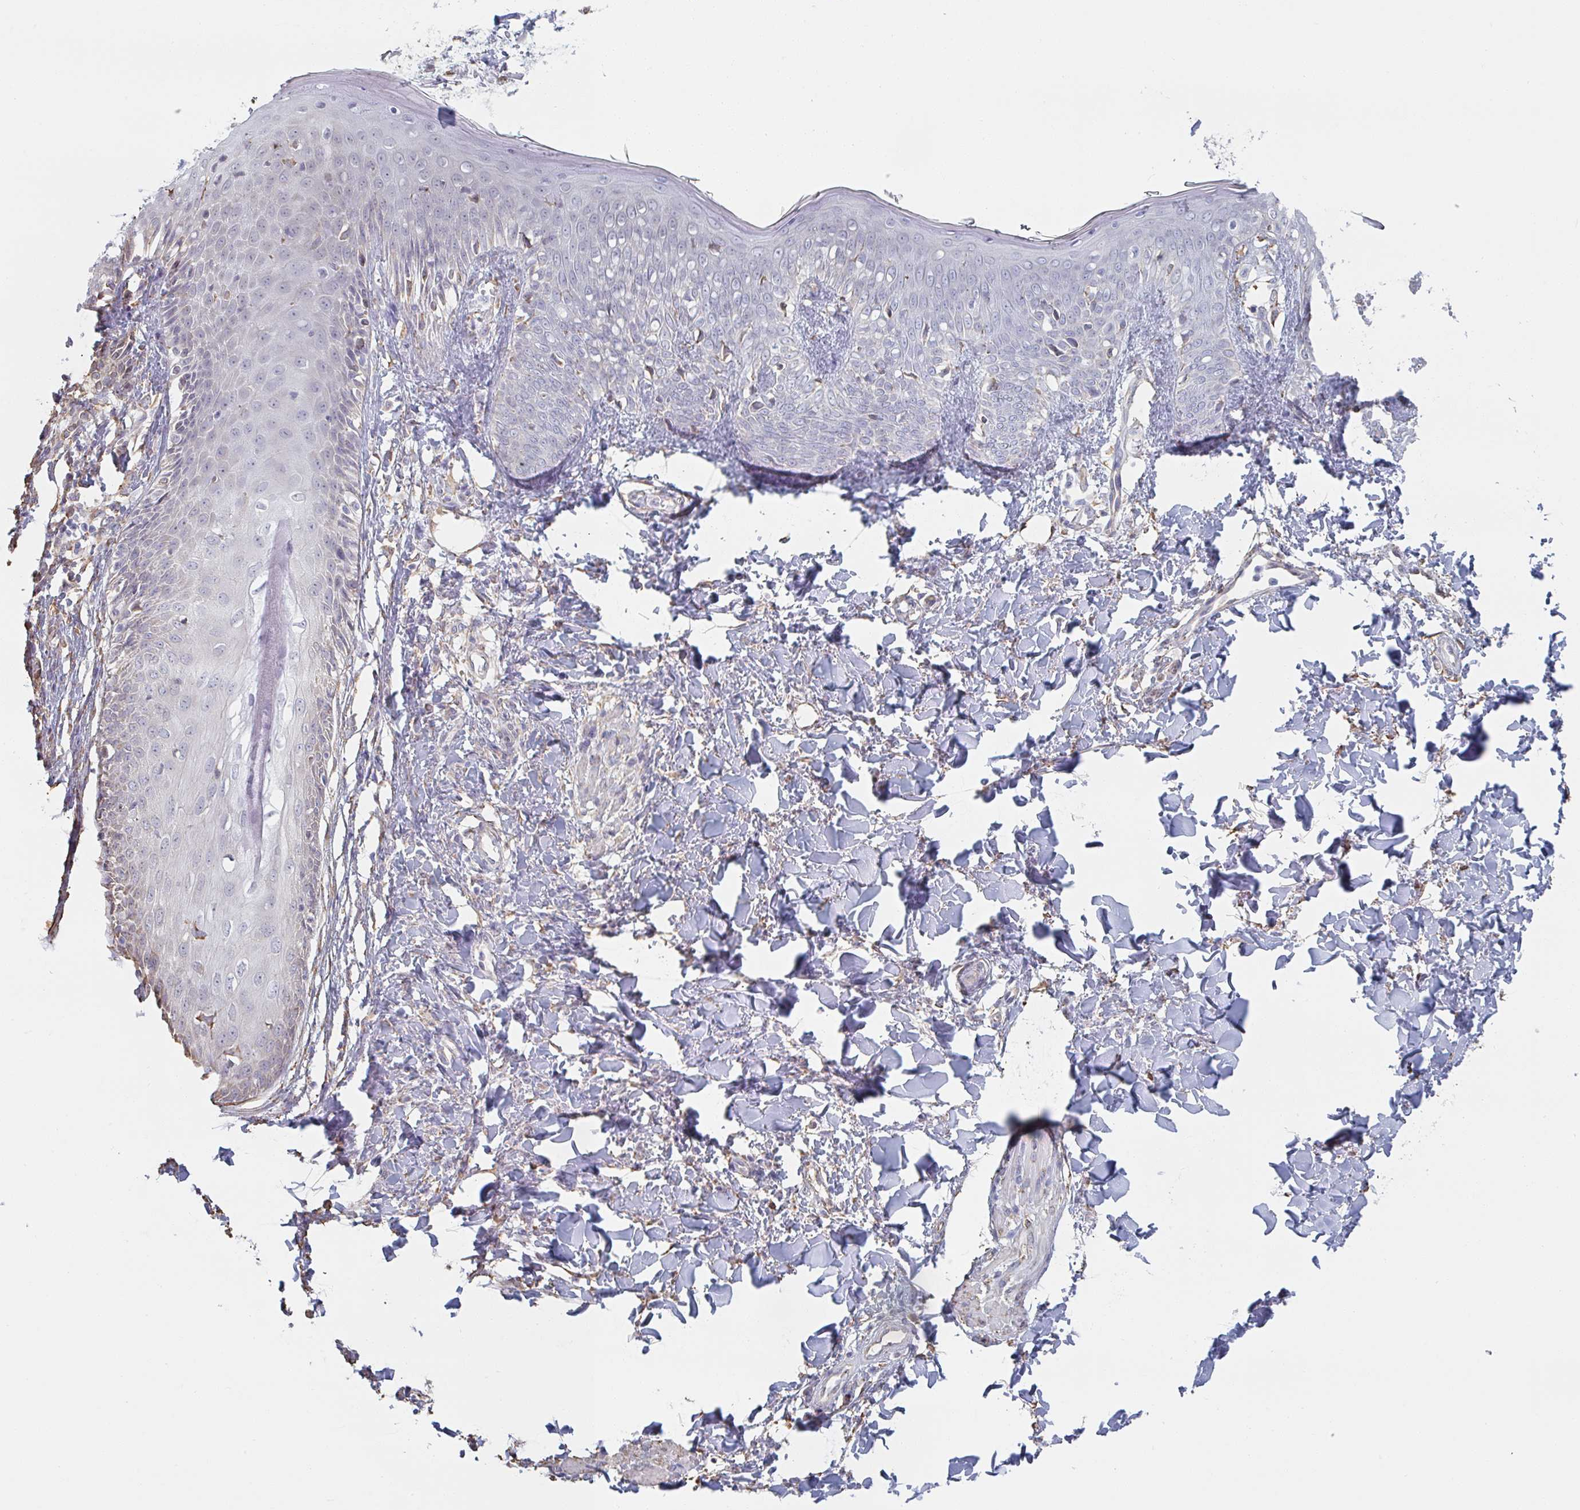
{"staining": {"intensity": "moderate", "quantity": "<25%", "location": "cytoplasmic/membranous"}, "tissue": "skin", "cell_type": "Fibroblasts", "image_type": "normal", "snomed": [{"axis": "morphology", "description": "Normal tissue, NOS"}, {"axis": "topography", "description": "Skin"}], "caption": "Skin stained with IHC displays moderate cytoplasmic/membranous staining in about <25% of fibroblasts. (DAB (3,3'-diaminobenzidine) = brown stain, brightfield microscopy at high magnification).", "gene": "RAB5IF", "patient": {"sex": "male", "age": 16}}